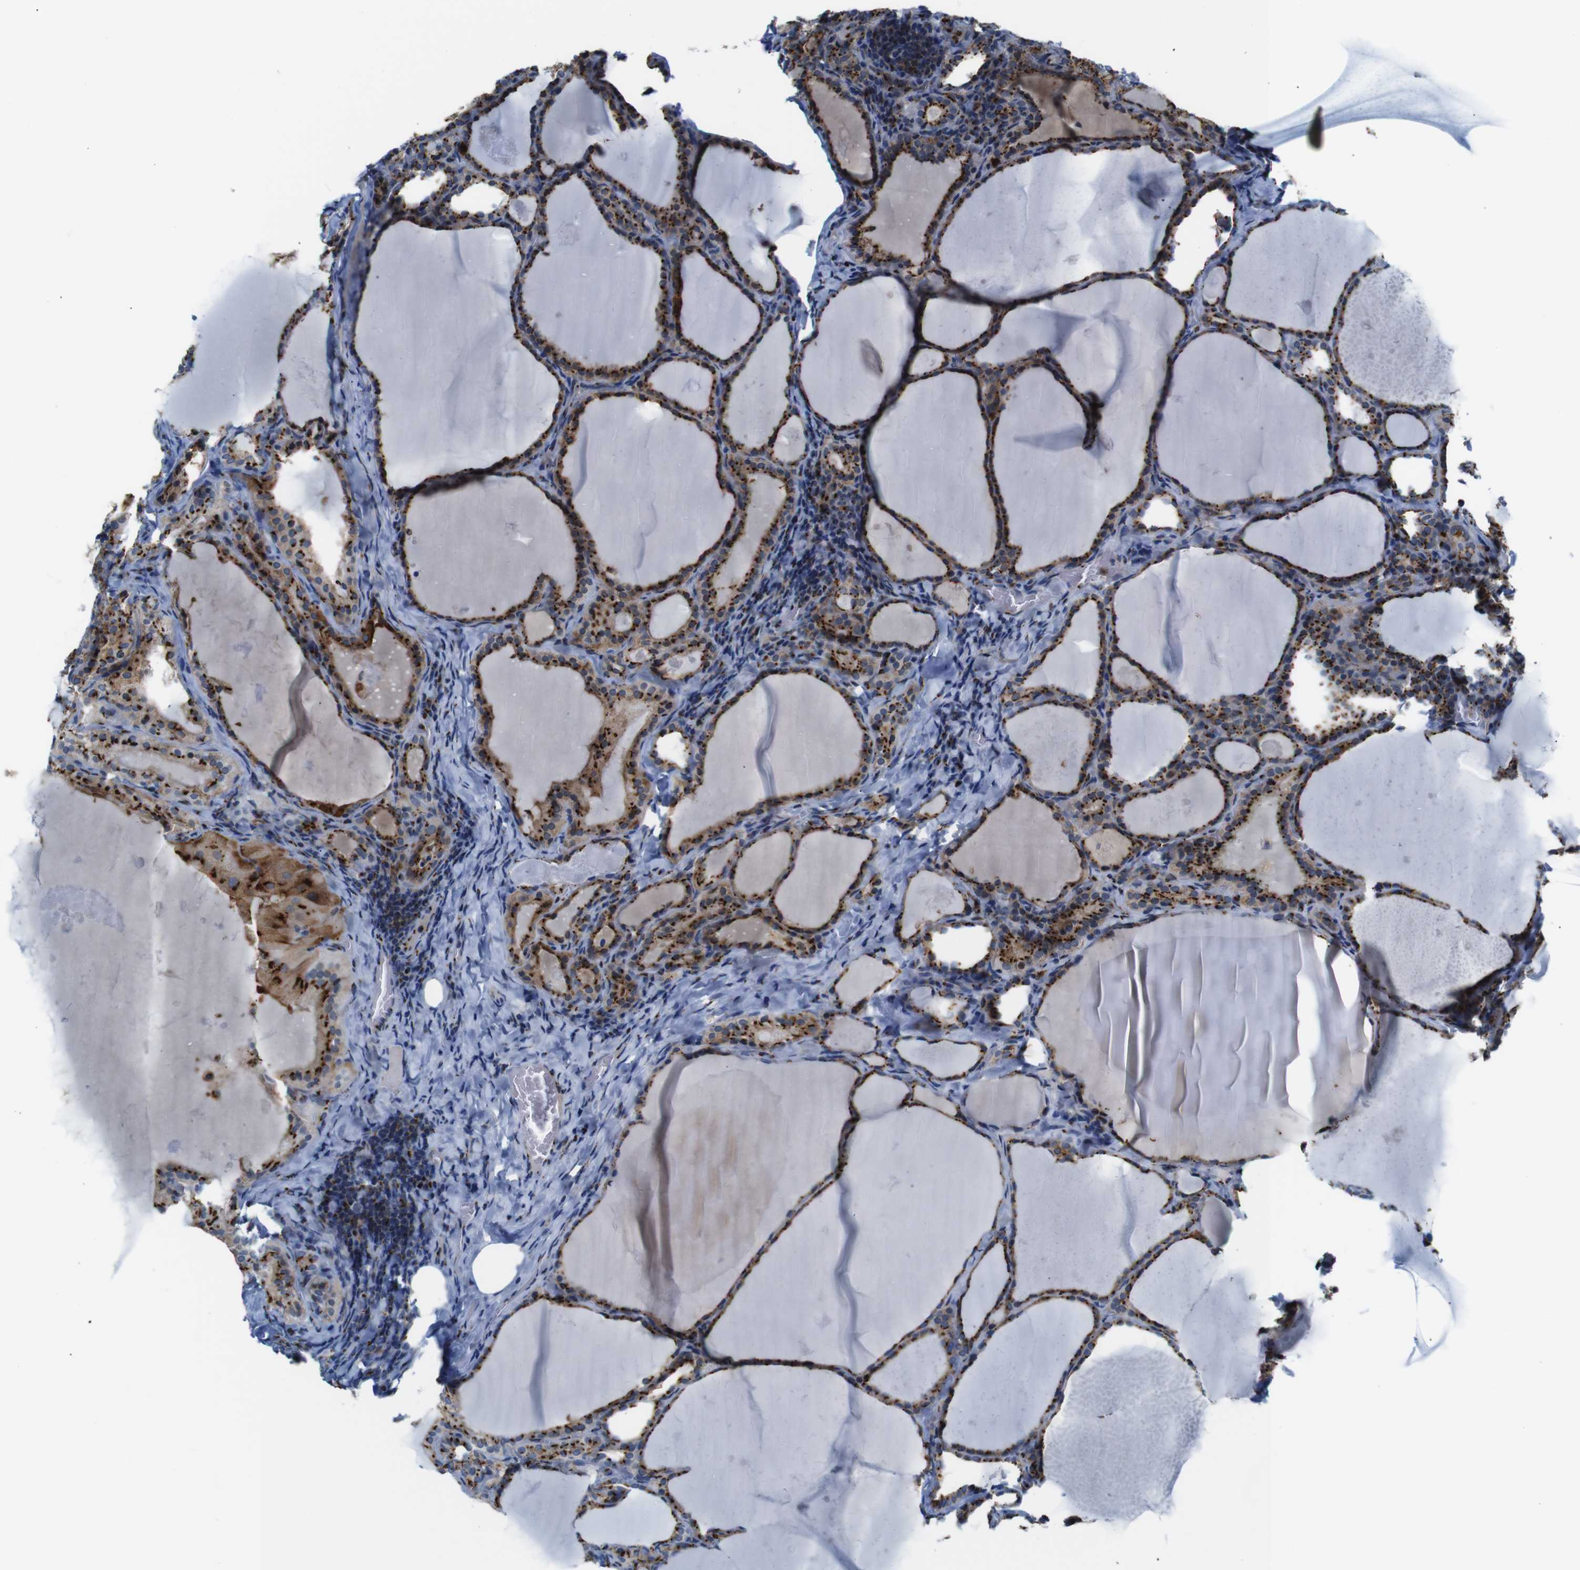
{"staining": {"intensity": "moderate", "quantity": ">75%", "location": "cytoplasmic/membranous"}, "tissue": "thyroid cancer", "cell_type": "Tumor cells", "image_type": "cancer", "snomed": [{"axis": "morphology", "description": "Papillary adenocarcinoma, NOS"}, {"axis": "topography", "description": "Thyroid gland"}], "caption": "This micrograph reveals papillary adenocarcinoma (thyroid) stained with immunohistochemistry (IHC) to label a protein in brown. The cytoplasmic/membranous of tumor cells show moderate positivity for the protein. Nuclei are counter-stained blue.", "gene": "TGOLN2", "patient": {"sex": "female", "age": 42}}